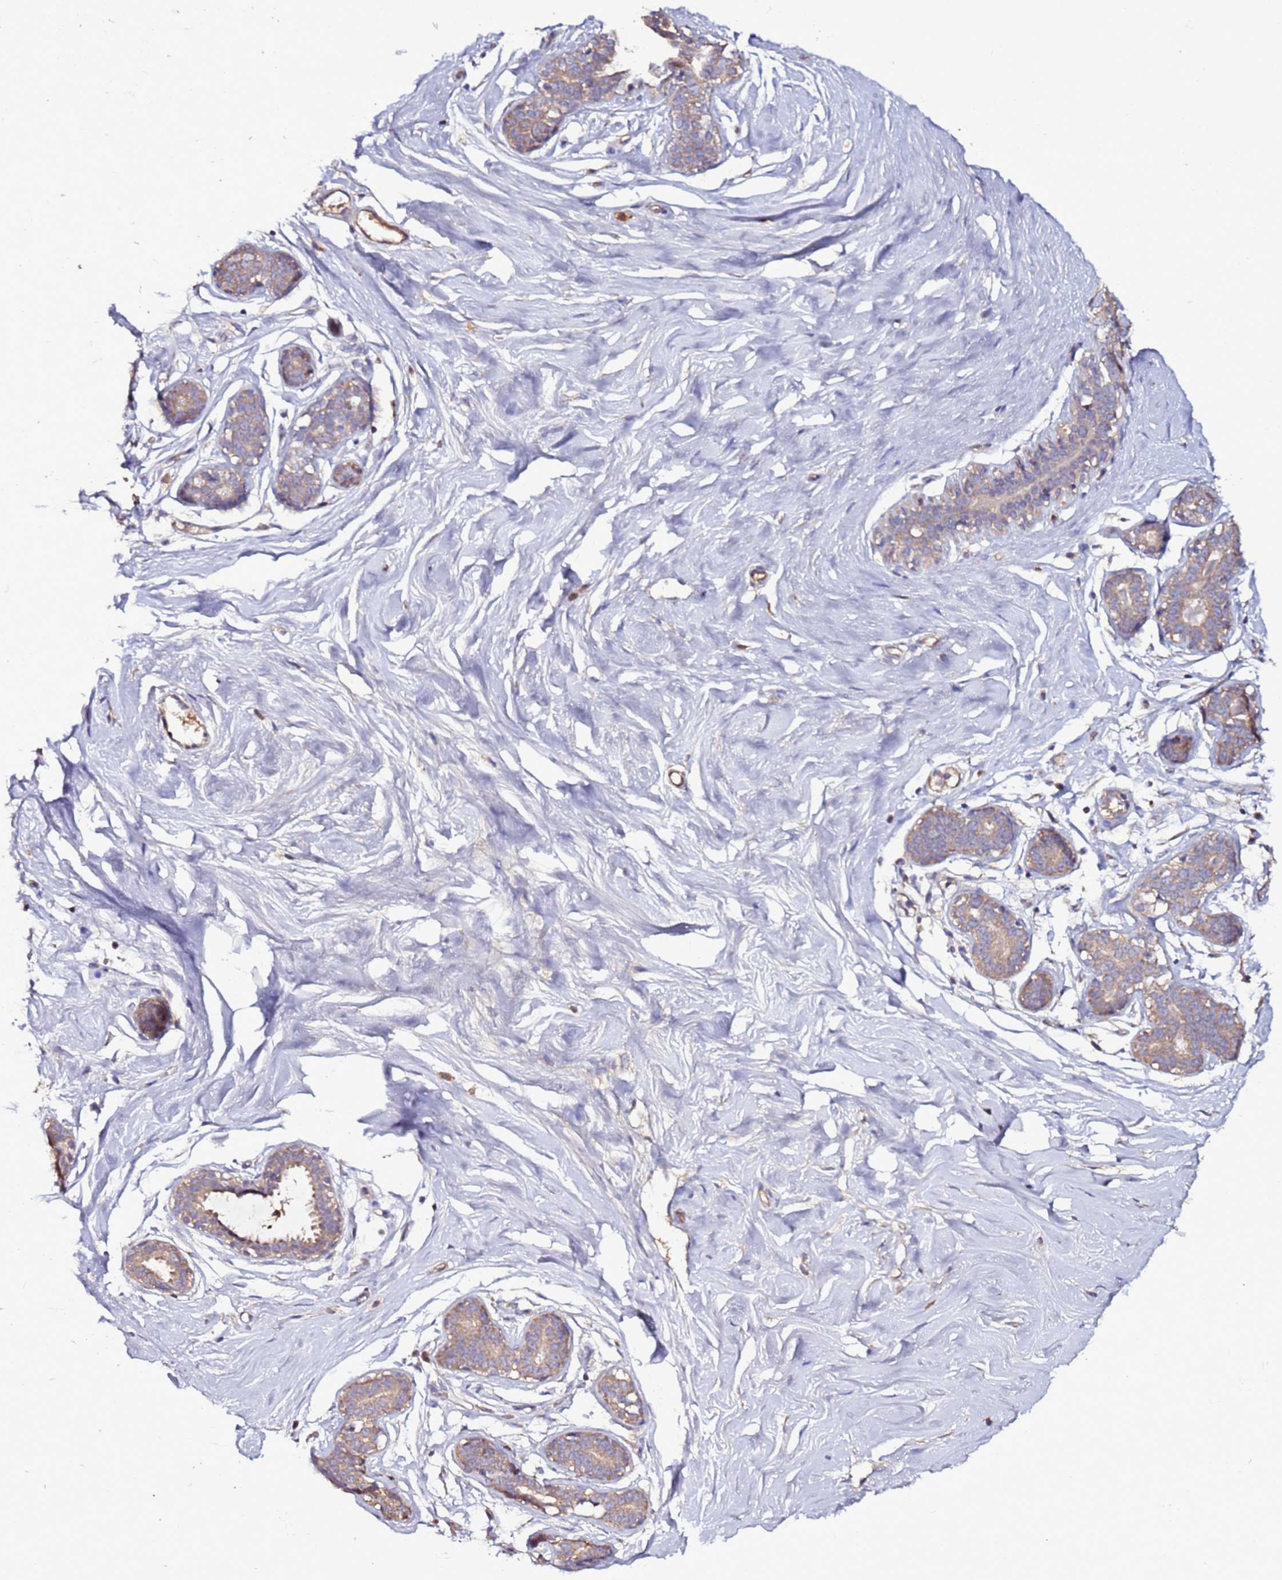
{"staining": {"intensity": "negative", "quantity": "none", "location": "none"}, "tissue": "breast", "cell_type": "Adipocytes", "image_type": "normal", "snomed": [{"axis": "morphology", "description": "Normal tissue, NOS"}, {"axis": "morphology", "description": "Adenoma, NOS"}, {"axis": "topography", "description": "Breast"}], "caption": "Immunohistochemistry histopathology image of normal breast: human breast stained with DAB shows no significant protein expression in adipocytes.", "gene": "RPS15A", "patient": {"sex": "female", "age": 23}}